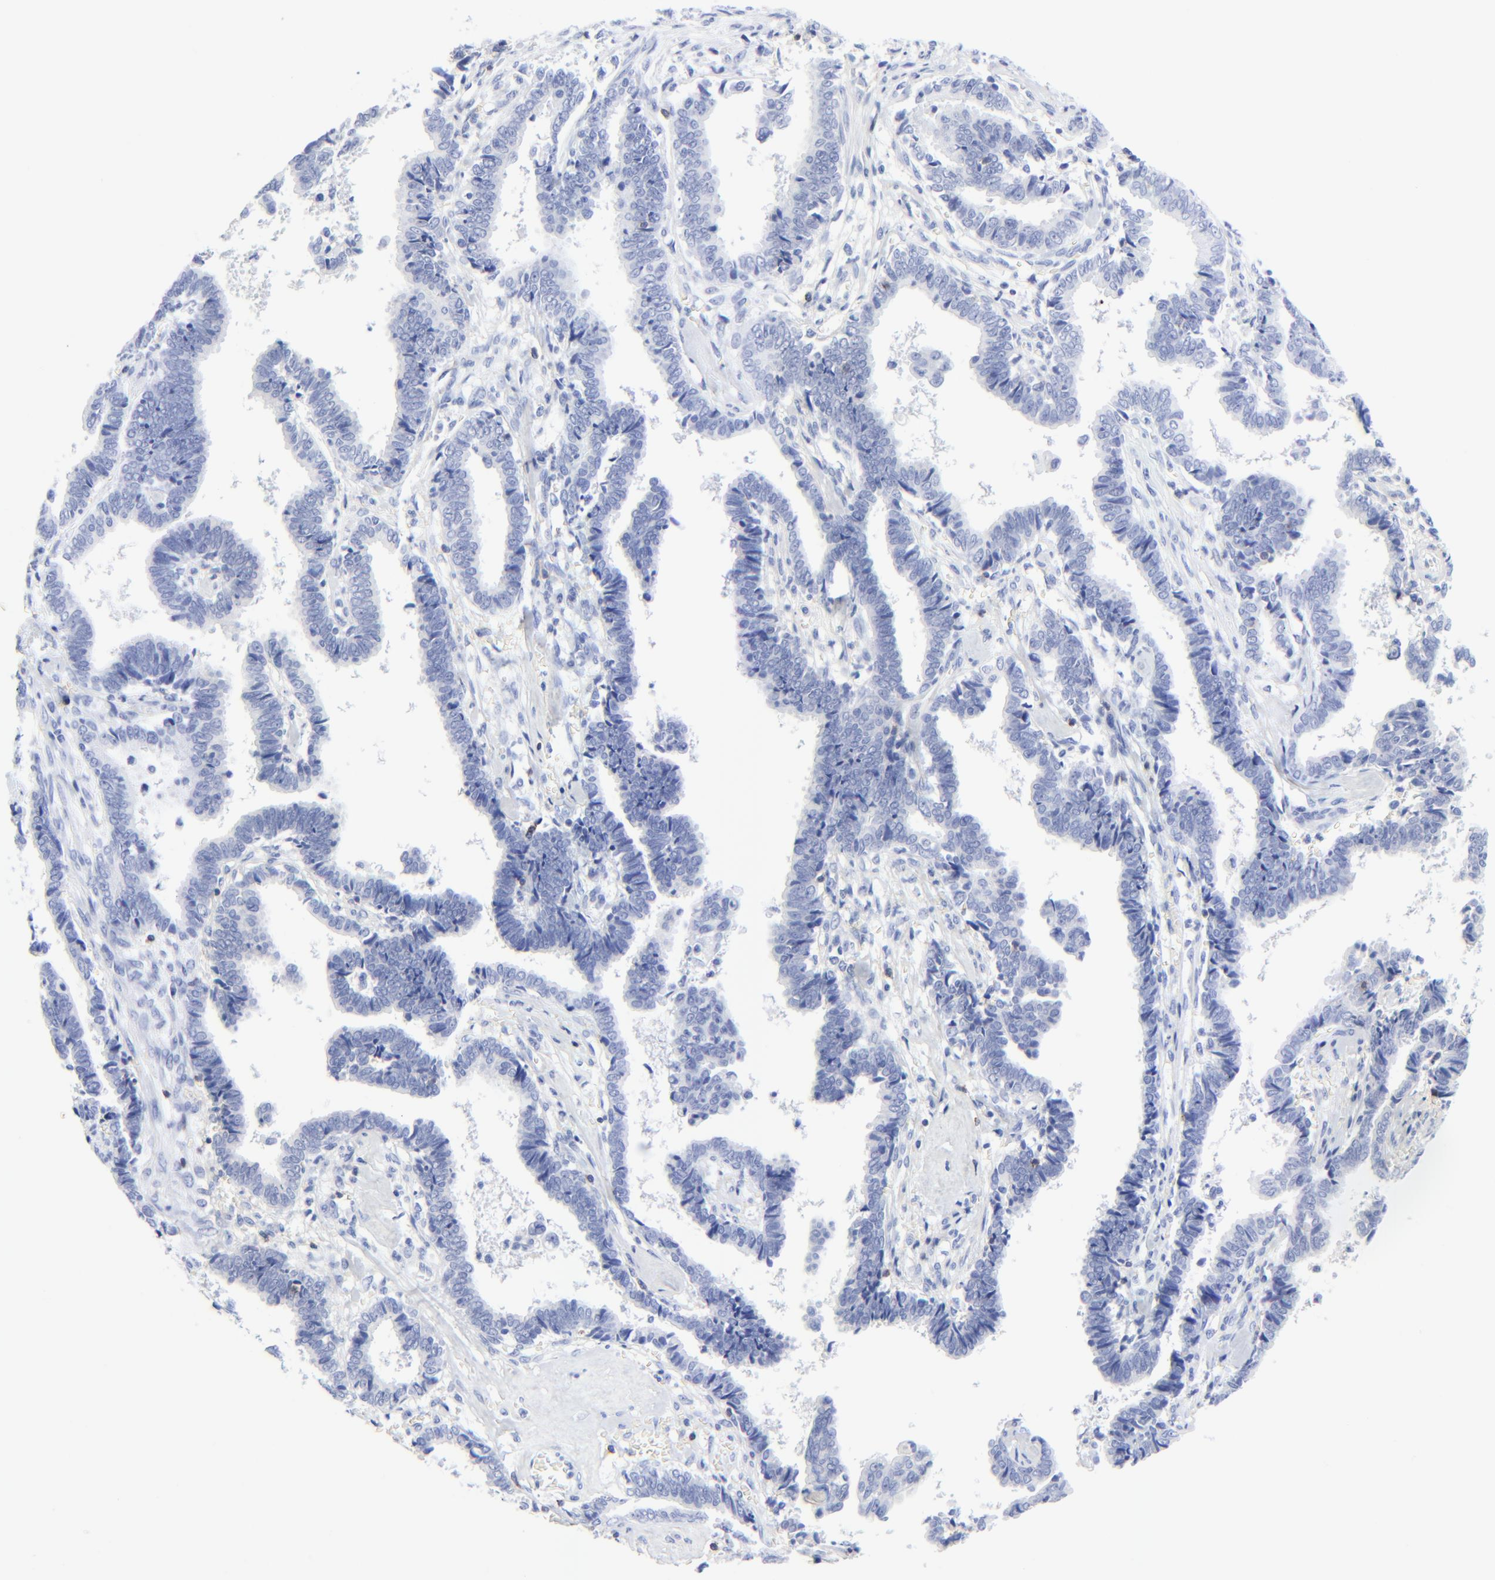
{"staining": {"intensity": "negative", "quantity": "none", "location": "none"}, "tissue": "liver cancer", "cell_type": "Tumor cells", "image_type": "cancer", "snomed": [{"axis": "morphology", "description": "Cholangiocarcinoma"}, {"axis": "topography", "description": "Liver"}], "caption": "DAB immunohistochemical staining of liver cancer demonstrates no significant staining in tumor cells. The staining was performed using DAB (3,3'-diaminobenzidine) to visualize the protein expression in brown, while the nuclei were stained in blue with hematoxylin (Magnification: 20x).", "gene": "LCK", "patient": {"sex": "male", "age": 57}}